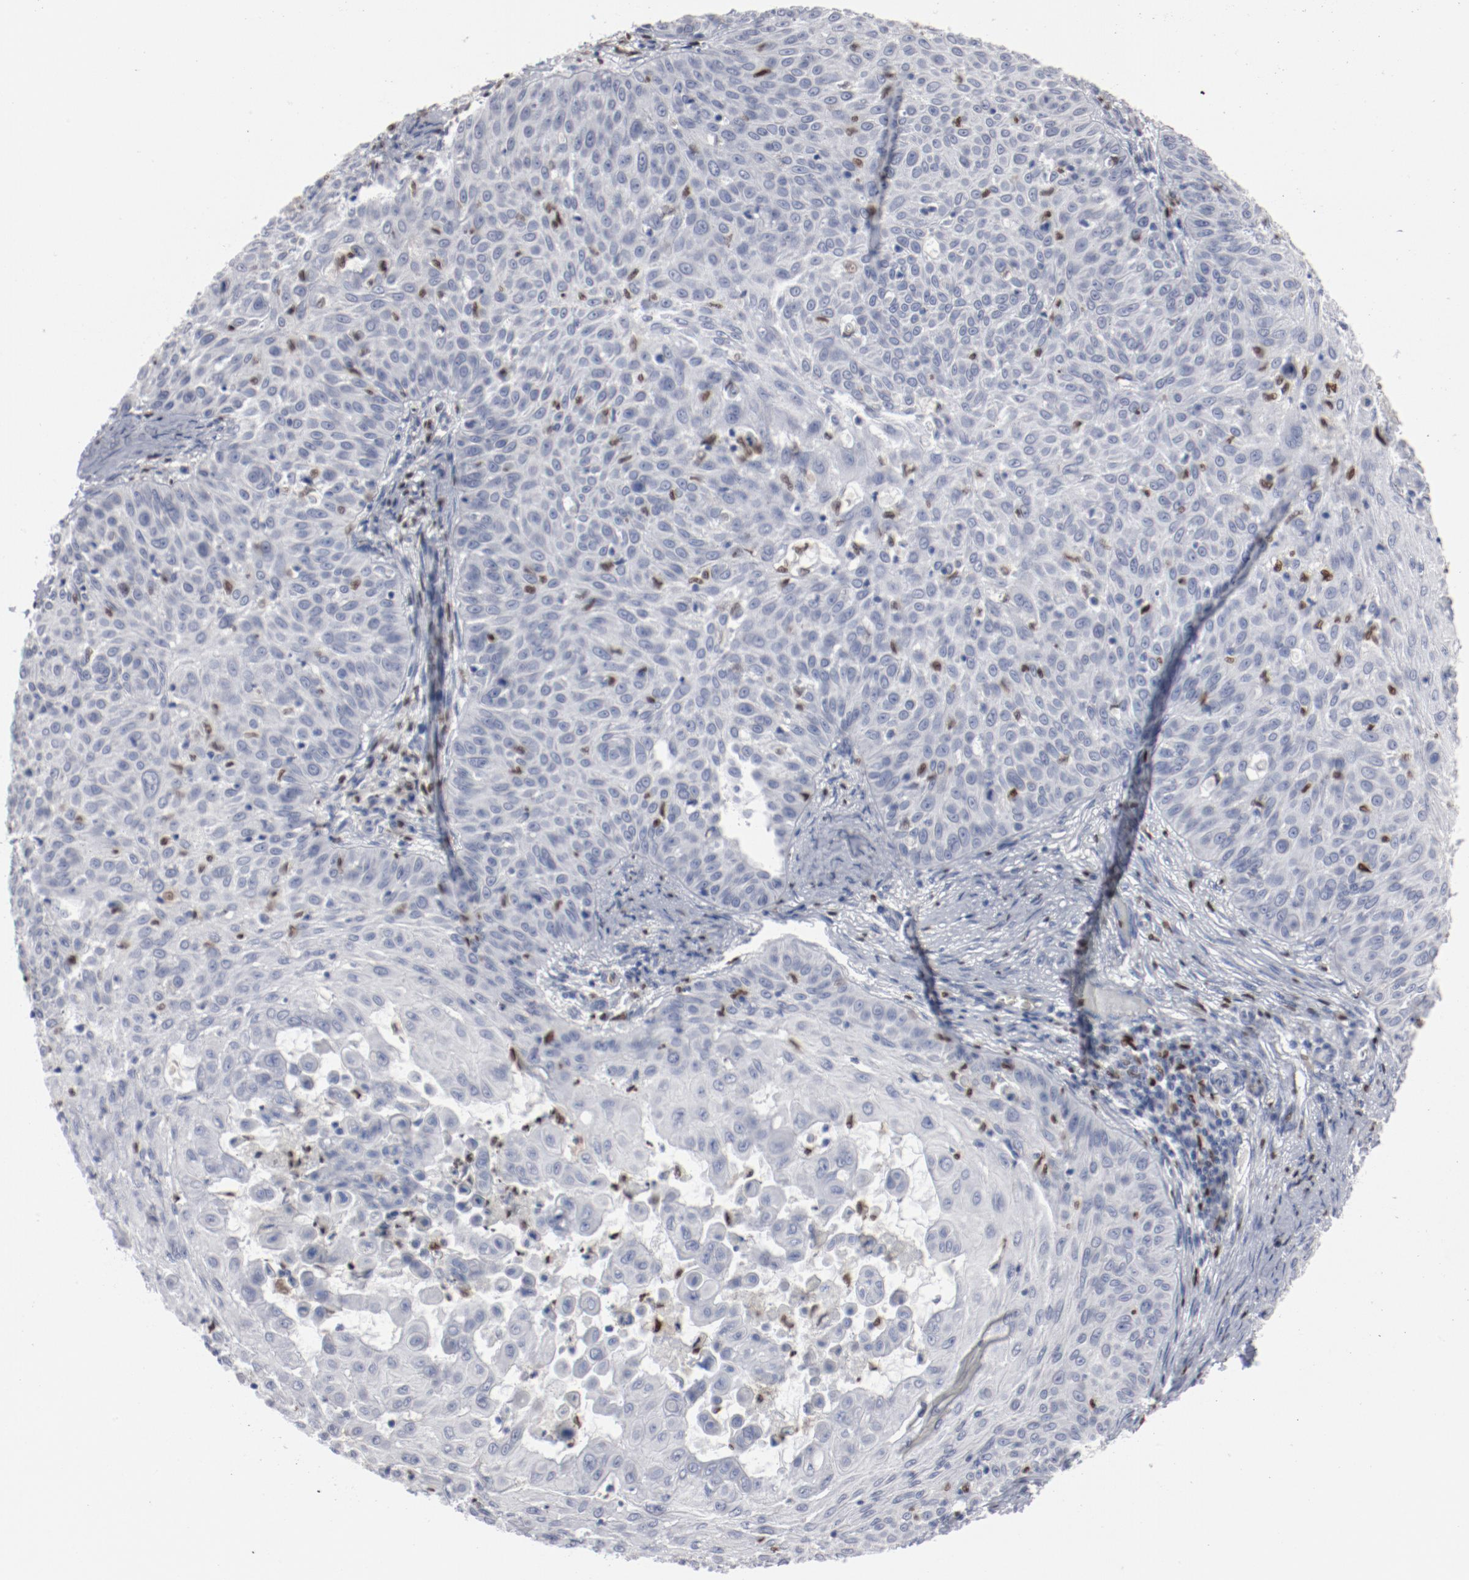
{"staining": {"intensity": "negative", "quantity": "none", "location": "none"}, "tissue": "skin cancer", "cell_type": "Tumor cells", "image_type": "cancer", "snomed": [{"axis": "morphology", "description": "Squamous cell carcinoma, NOS"}, {"axis": "topography", "description": "Skin"}], "caption": "DAB (3,3'-diaminobenzidine) immunohistochemical staining of skin cancer exhibits no significant staining in tumor cells.", "gene": "SPI1", "patient": {"sex": "male", "age": 82}}